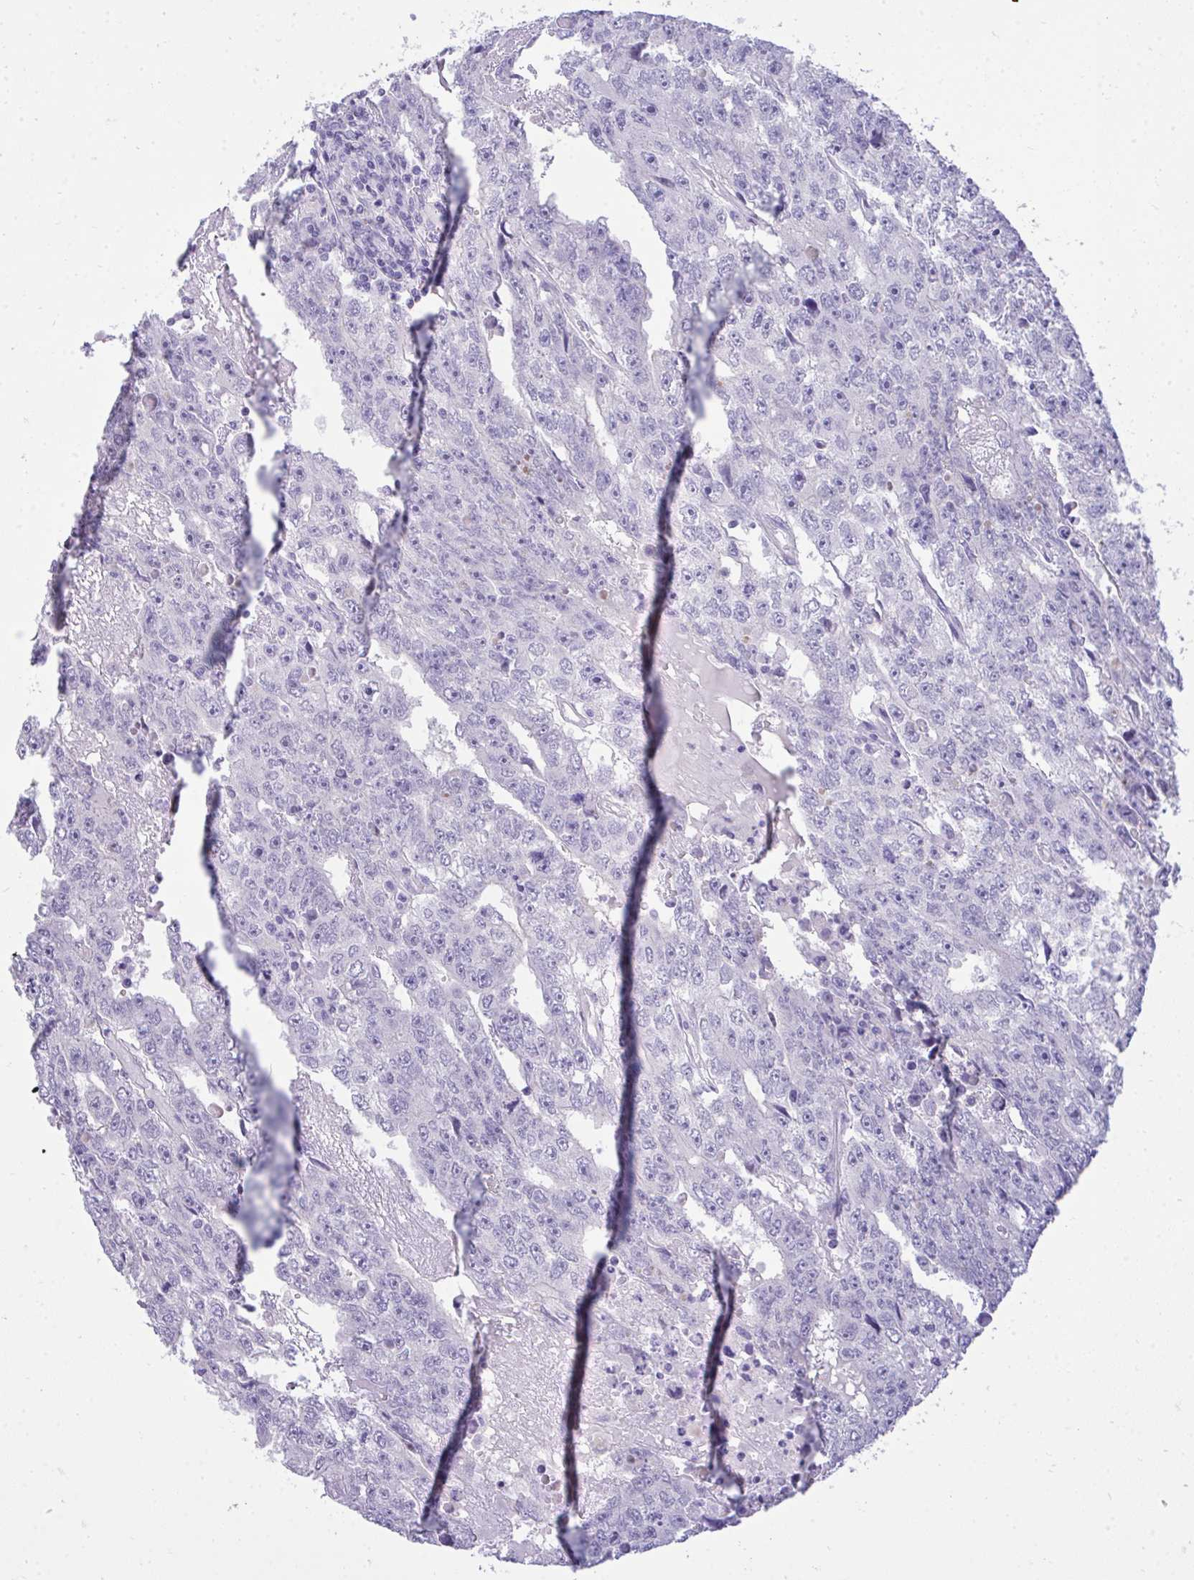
{"staining": {"intensity": "negative", "quantity": "none", "location": "none"}, "tissue": "testis cancer", "cell_type": "Tumor cells", "image_type": "cancer", "snomed": [{"axis": "morphology", "description": "Carcinoma, Embryonal, NOS"}, {"axis": "topography", "description": "Testis"}], "caption": "This histopathology image is of embryonal carcinoma (testis) stained with immunohistochemistry (IHC) to label a protein in brown with the nuclei are counter-stained blue. There is no expression in tumor cells.", "gene": "TMCO5A", "patient": {"sex": "male", "age": 20}}